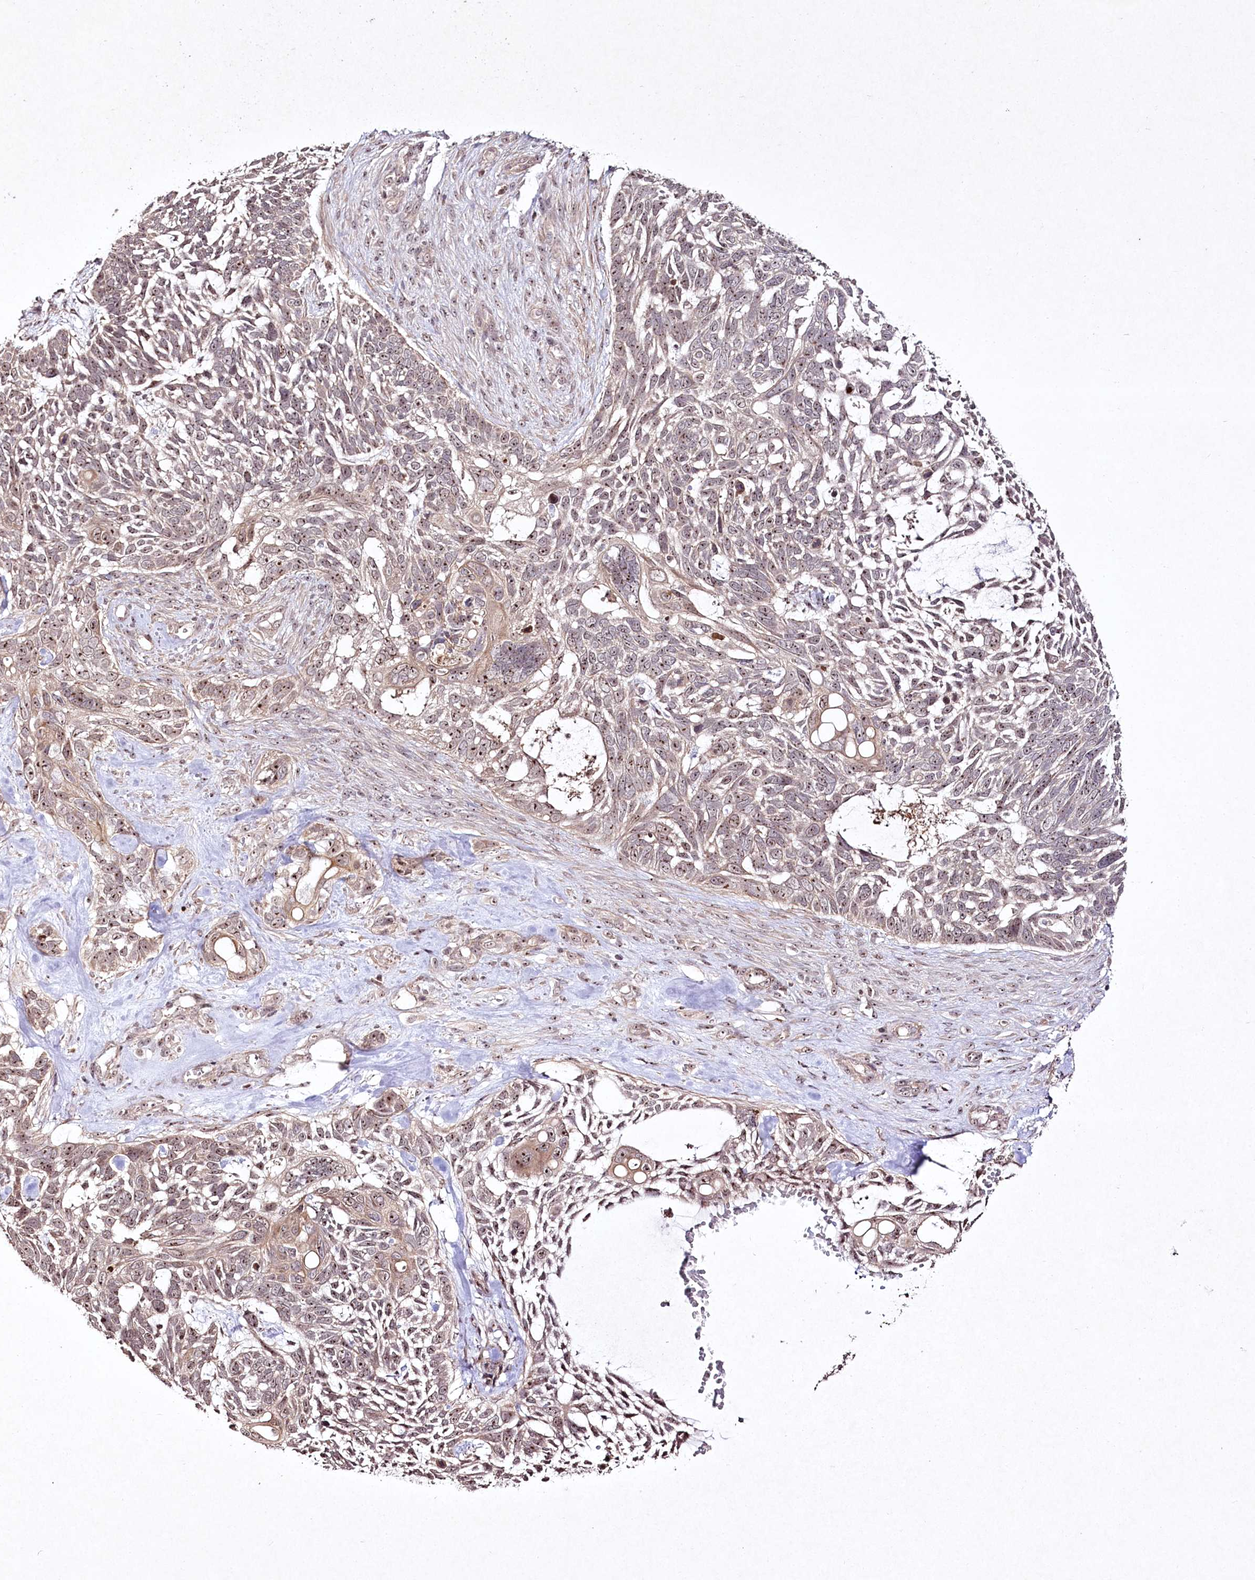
{"staining": {"intensity": "weak", "quantity": ">75%", "location": "nuclear"}, "tissue": "skin cancer", "cell_type": "Tumor cells", "image_type": "cancer", "snomed": [{"axis": "morphology", "description": "Basal cell carcinoma"}, {"axis": "topography", "description": "Skin"}], "caption": "Immunohistochemical staining of basal cell carcinoma (skin) reveals low levels of weak nuclear protein expression in about >75% of tumor cells.", "gene": "CCDC59", "patient": {"sex": "male", "age": 88}}